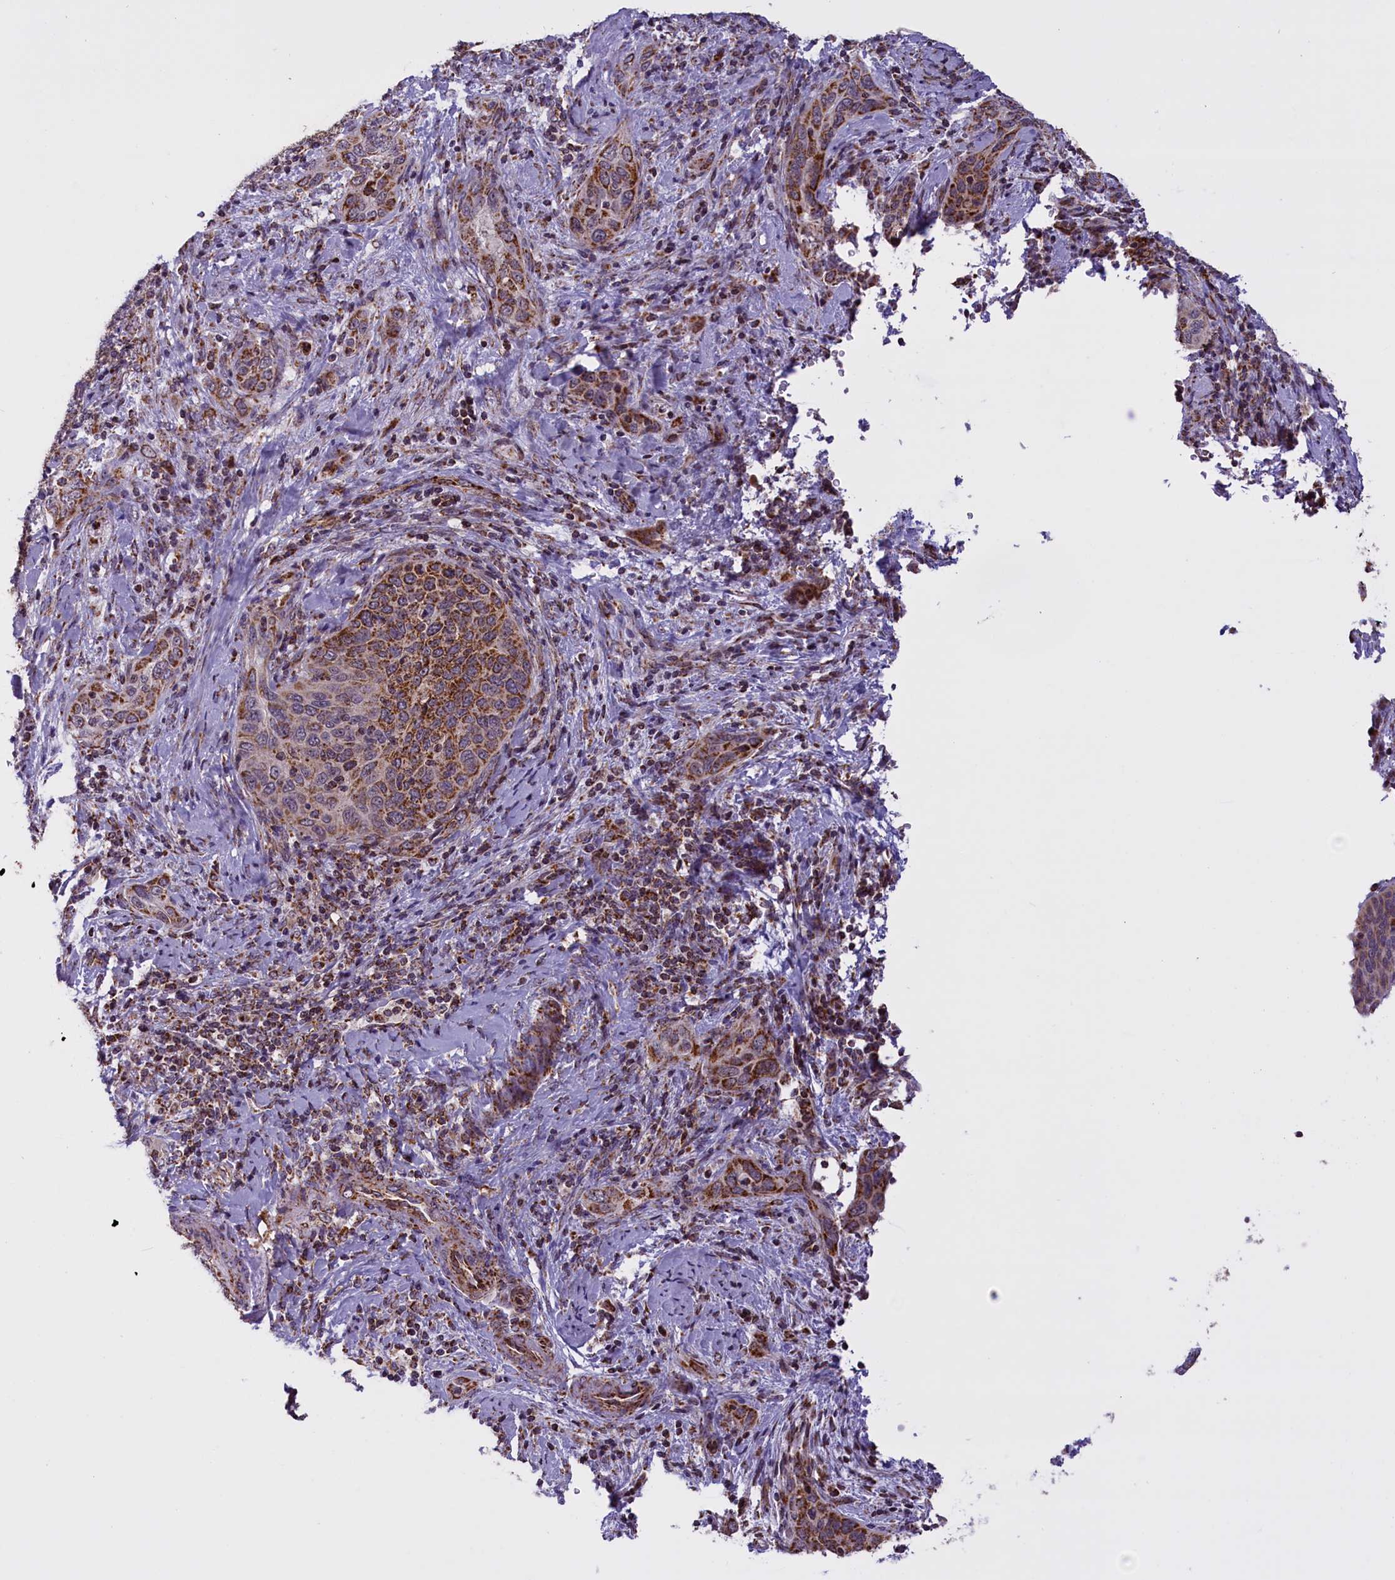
{"staining": {"intensity": "moderate", "quantity": "25%-75%", "location": "cytoplasmic/membranous"}, "tissue": "cervical cancer", "cell_type": "Tumor cells", "image_type": "cancer", "snomed": [{"axis": "morphology", "description": "Squamous cell carcinoma, NOS"}, {"axis": "topography", "description": "Cervix"}], "caption": "This is a photomicrograph of immunohistochemistry (IHC) staining of squamous cell carcinoma (cervical), which shows moderate positivity in the cytoplasmic/membranous of tumor cells.", "gene": "NDUFS5", "patient": {"sex": "female", "age": 60}}